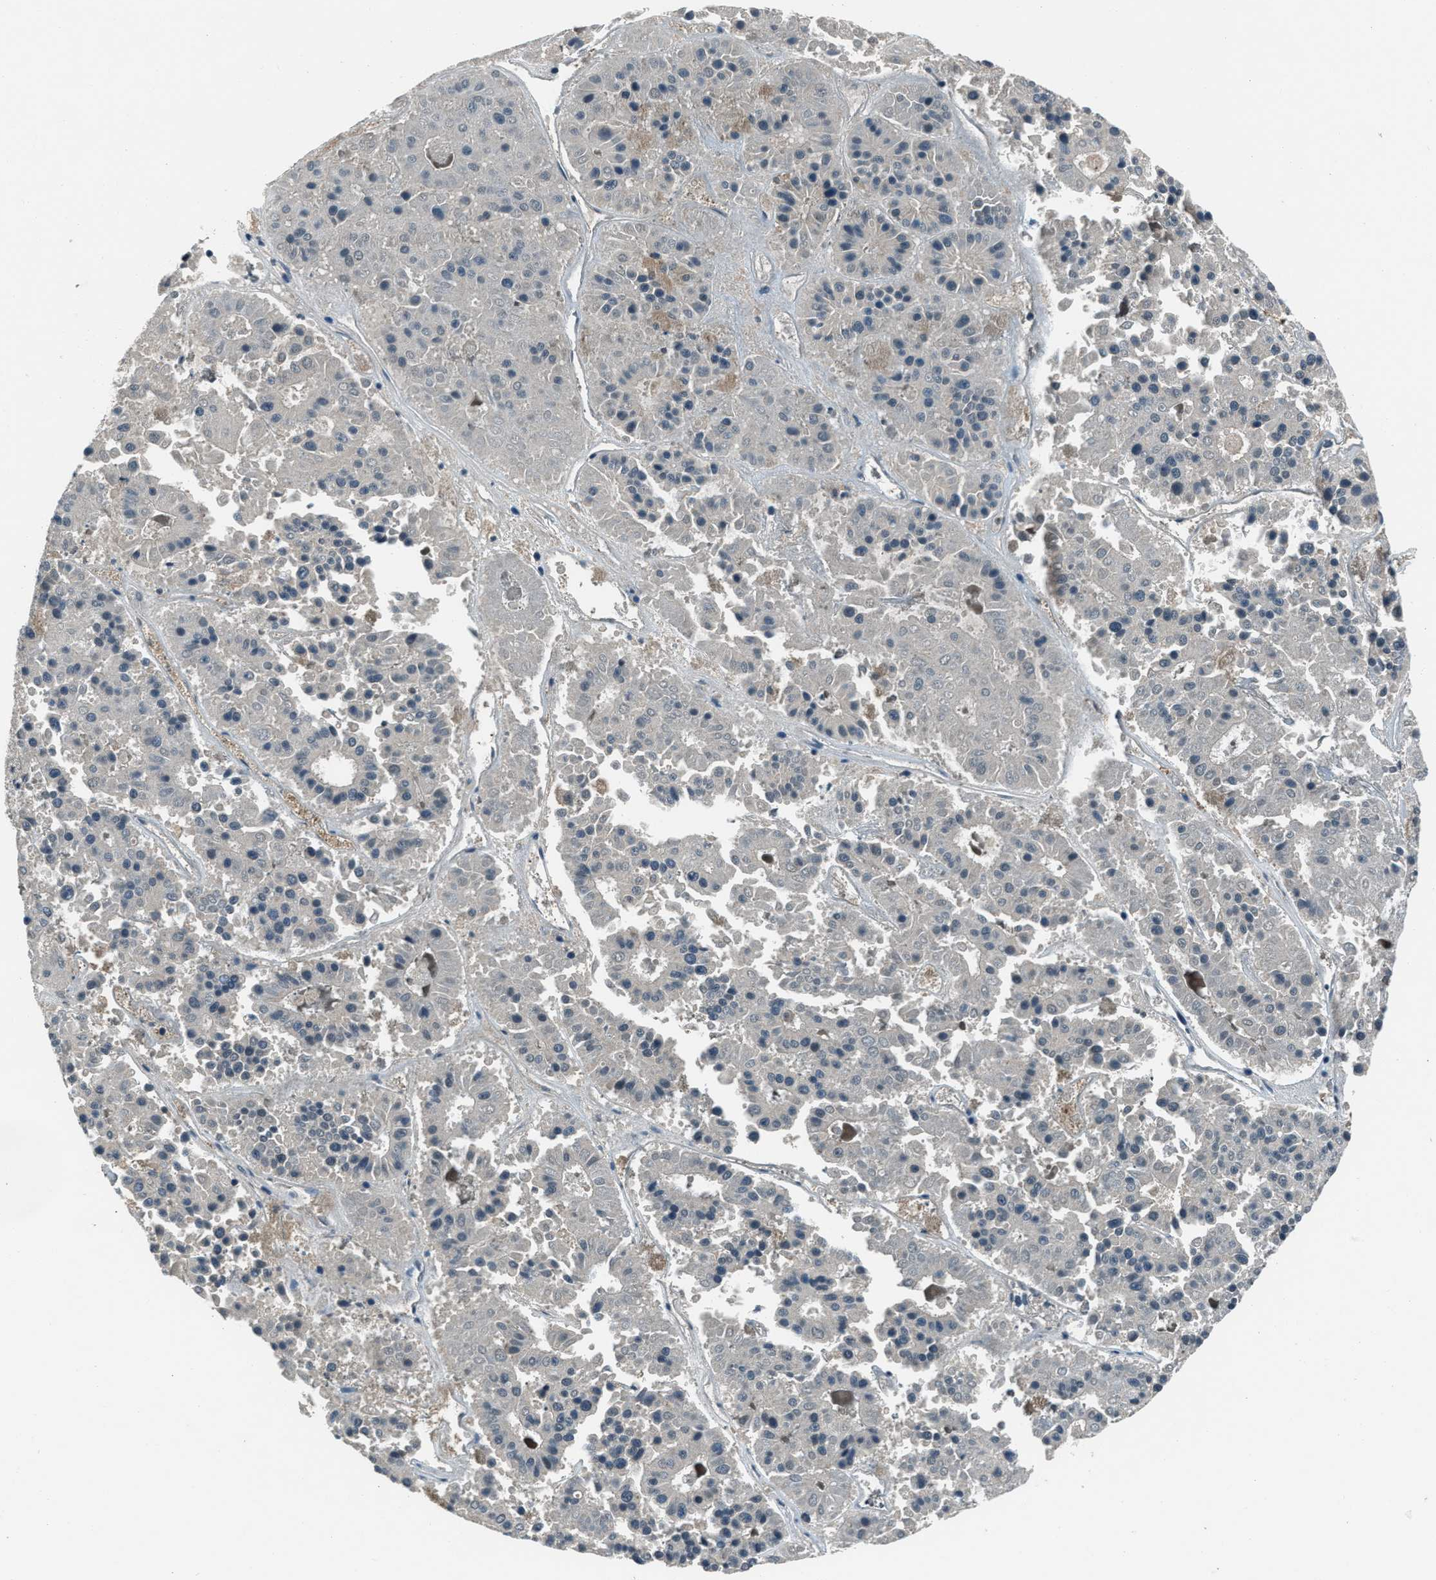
{"staining": {"intensity": "negative", "quantity": "none", "location": "none"}, "tissue": "pancreatic cancer", "cell_type": "Tumor cells", "image_type": "cancer", "snomed": [{"axis": "morphology", "description": "Adenocarcinoma, NOS"}, {"axis": "topography", "description": "Pancreas"}], "caption": "Immunohistochemistry (IHC) image of neoplastic tissue: pancreatic cancer stained with DAB reveals no significant protein positivity in tumor cells.", "gene": "NUDCD3", "patient": {"sex": "male", "age": 50}}